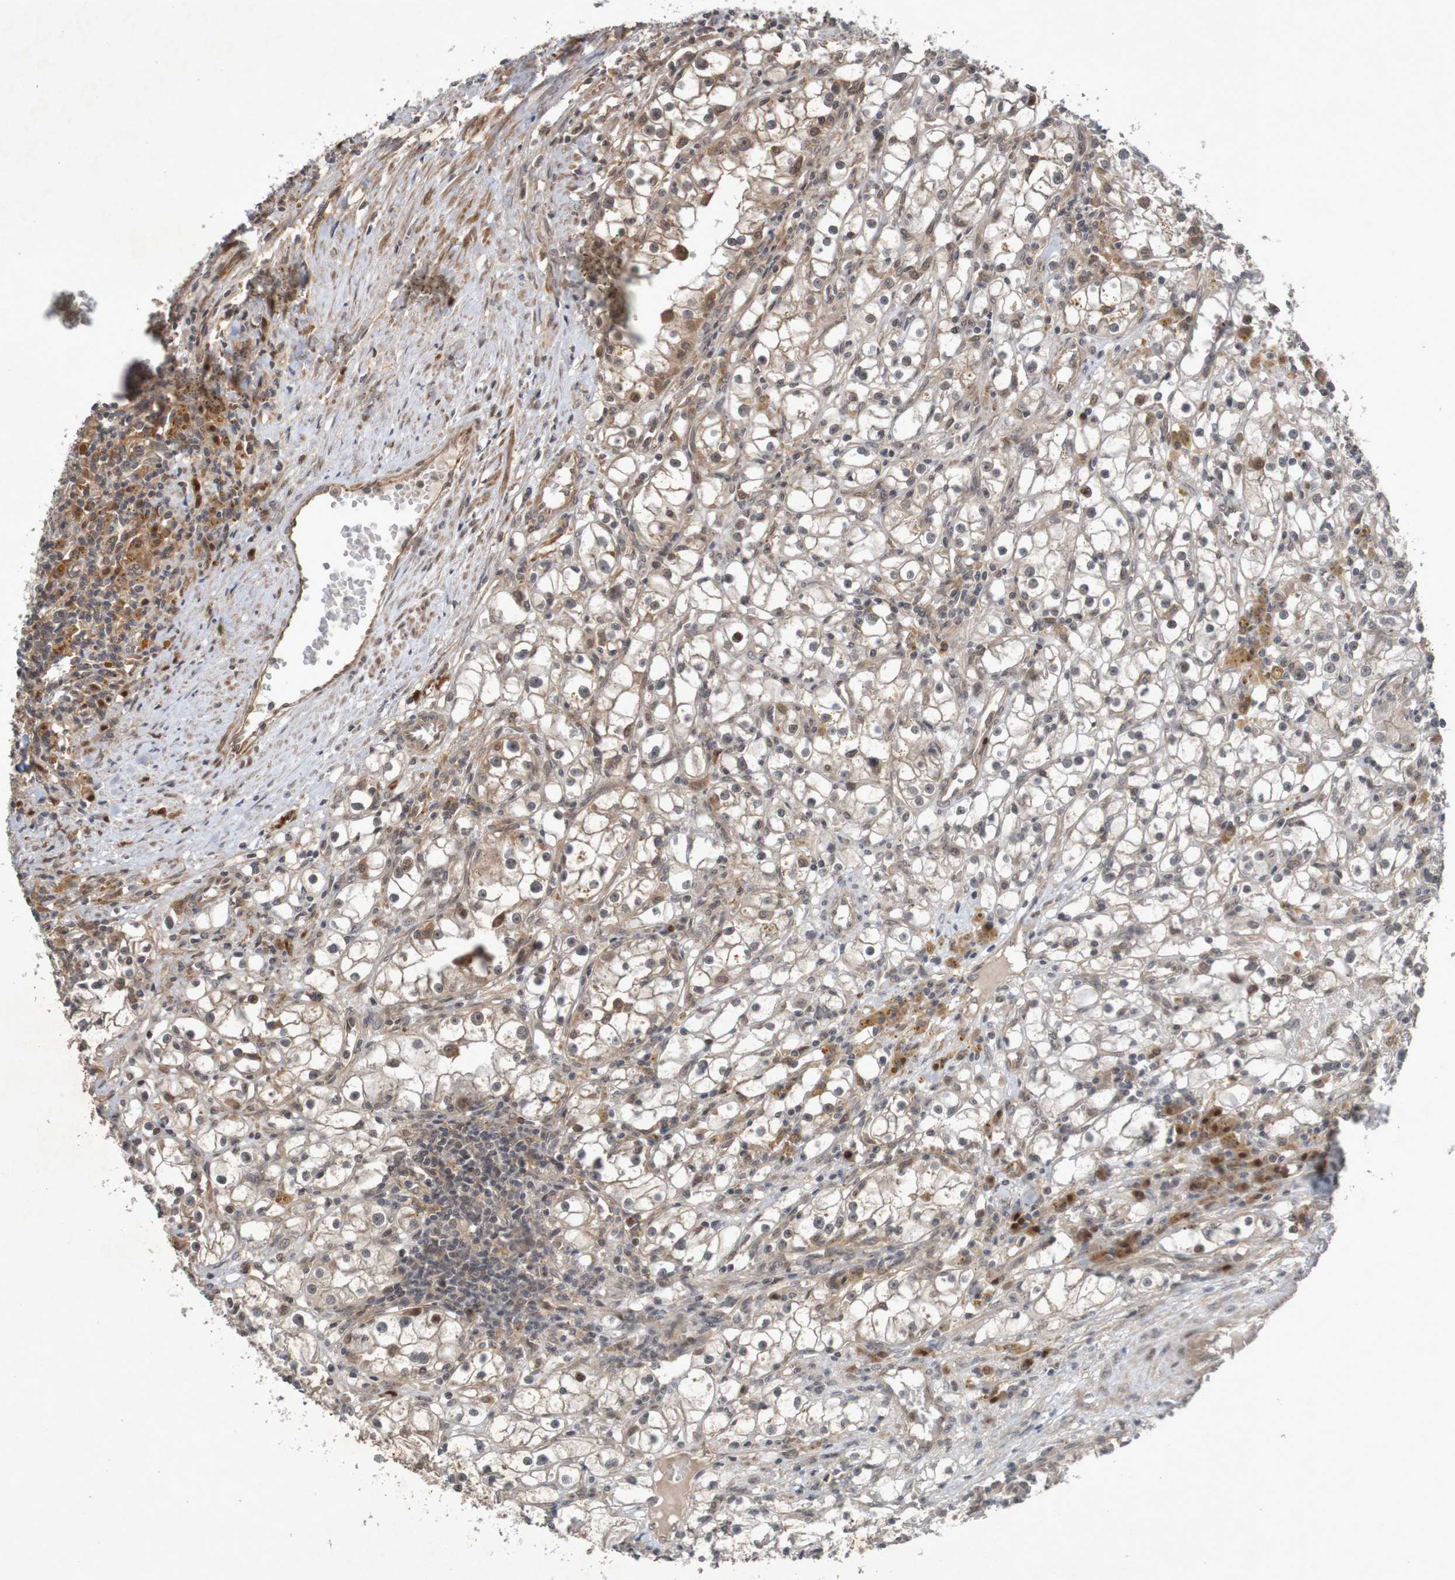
{"staining": {"intensity": "weak", "quantity": "<25%", "location": "cytoplasmic/membranous"}, "tissue": "renal cancer", "cell_type": "Tumor cells", "image_type": "cancer", "snomed": [{"axis": "morphology", "description": "Adenocarcinoma, NOS"}, {"axis": "topography", "description": "Kidney"}], "caption": "An immunohistochemistry image of adenocarcinoma (renal) is shown. There is no staining in tumor cells of adenocarcinoma (renal).", "gene": "ARHGEF11", "patient": {"sex": "male", "age": 56}}